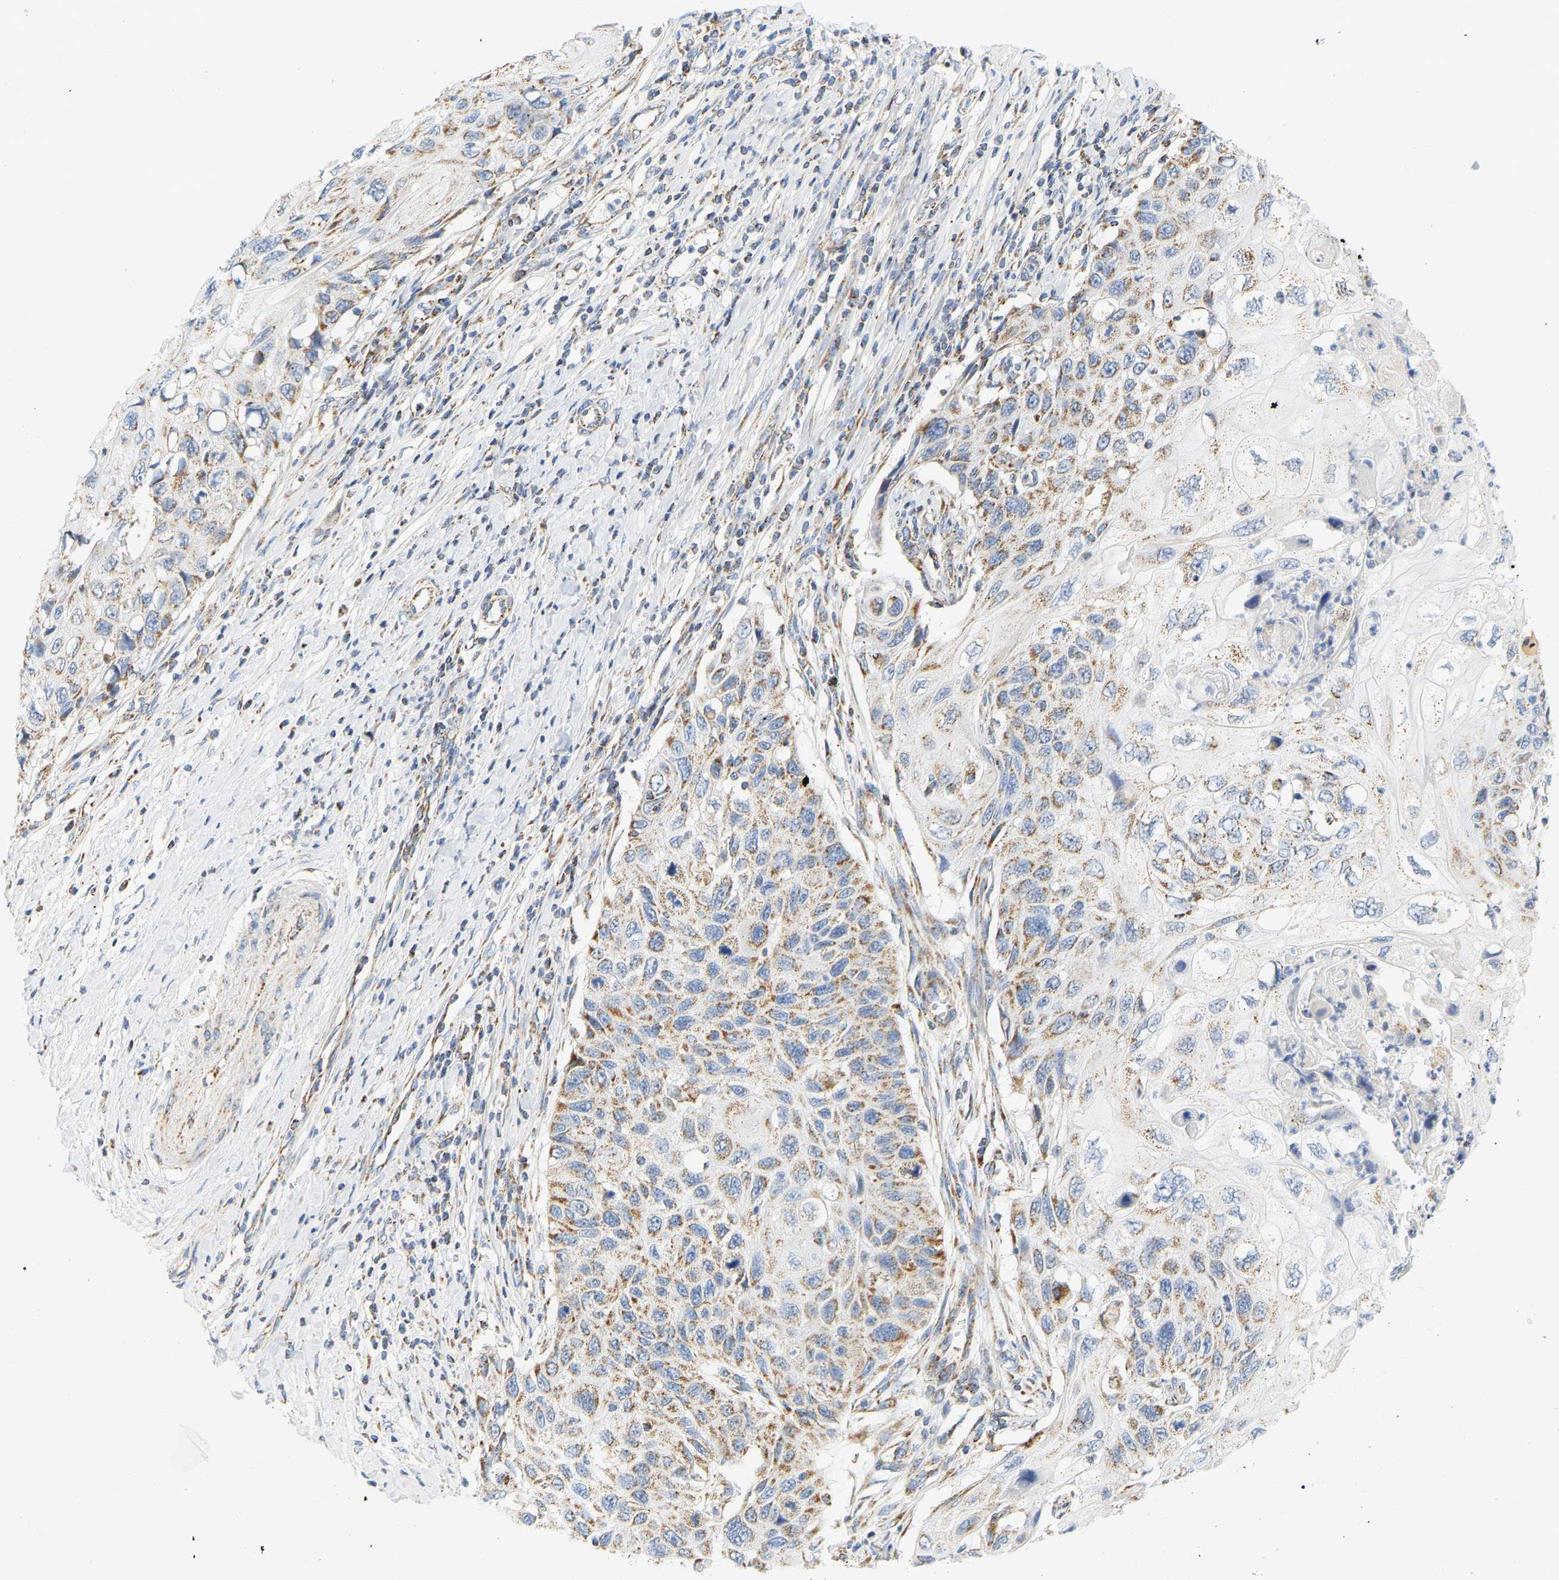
{"staining": {"intensity": "moderate", "quantity": "25%-75%", "location": "cytoplasmic/membranous"}, "tissue": "cervical cancer", "cell_type": "Tumor cells", "image_type": "cancer", "snomed": [{"axis": "morphology", "description": "Squamous cell carcinoma, NOS"}, {"axis": "topography", "description": "Cervix"}], "caption": "Immunohistochemistry (IHC) histopathology image of cervical squamous cell carcinoma stained for a protein (brown), which demonstrates medium levels of moderate cytoplasmic/membranous staining in approximately 25%-75% of tumor cells.", "gene": "GRPEL2", "patient": {"sex": "female", "age": 70}}